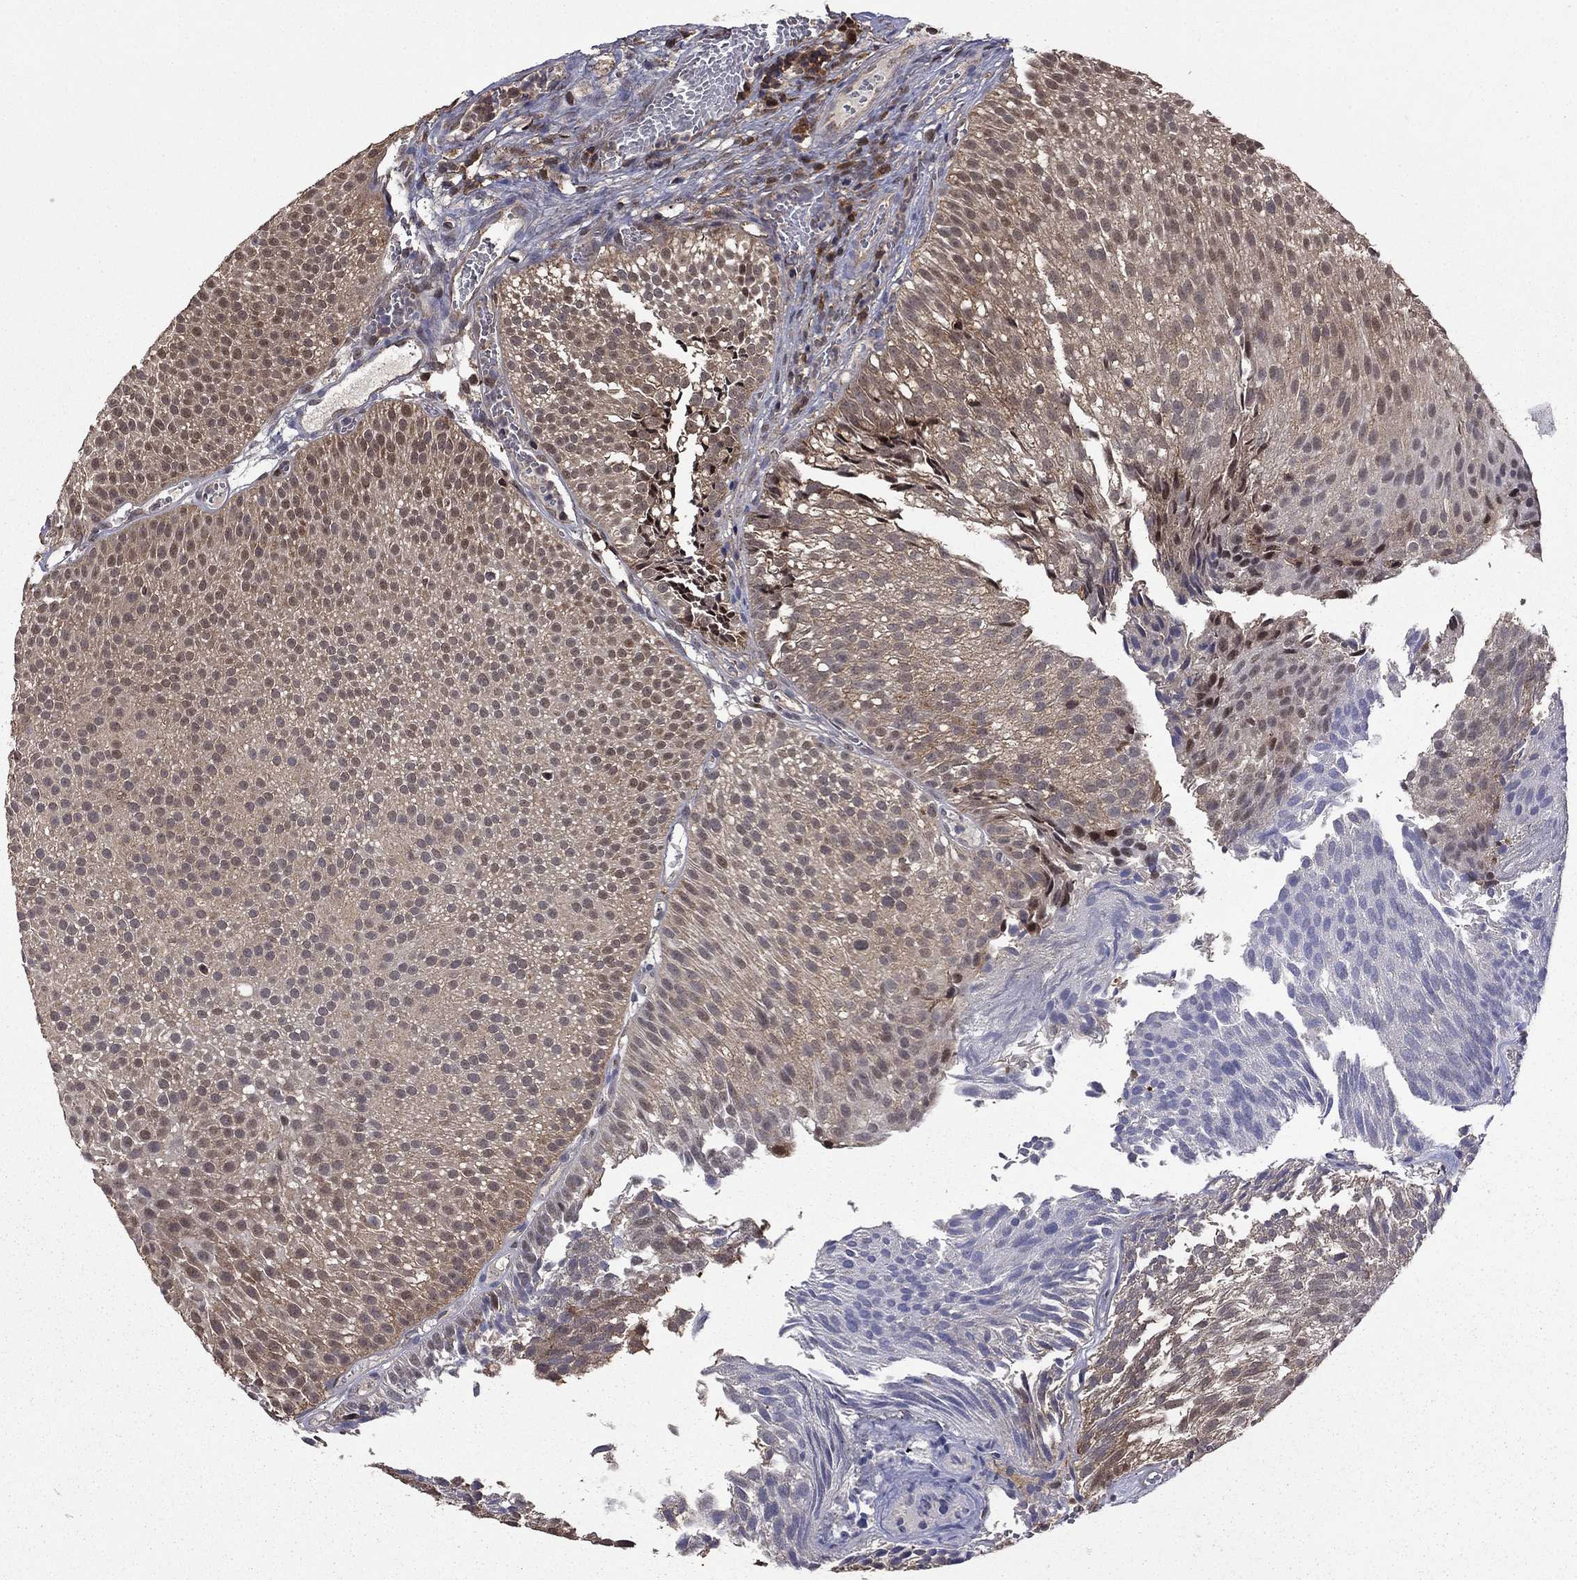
{"staining": {"intensity": "moderate", "quantity": "<25%", "location": "cytoplasmic/membranous,nuclear"}, "tissue": "urothelial cancer", "cell_type": "Tumor cells", "image_type": "cancer", "snomed": [{"axis": "morphology", "description": "Urothelial carcinoma, Low grade"}, {"axis": "topography", "description": "Urinary bladder"}], "caption": "A low amount of moderate cytoplasmic/membranous and nuclear positivity is seen in approximately <25% of tumor cells in urothelial carcinoma (low-grade) tissue. (DAB (3,3'-diaminobenzidine) IHC with brightfield microscopy, high magnification).", "gene": "APPBP2", "patient": {"sex": "male", "age": 65}}